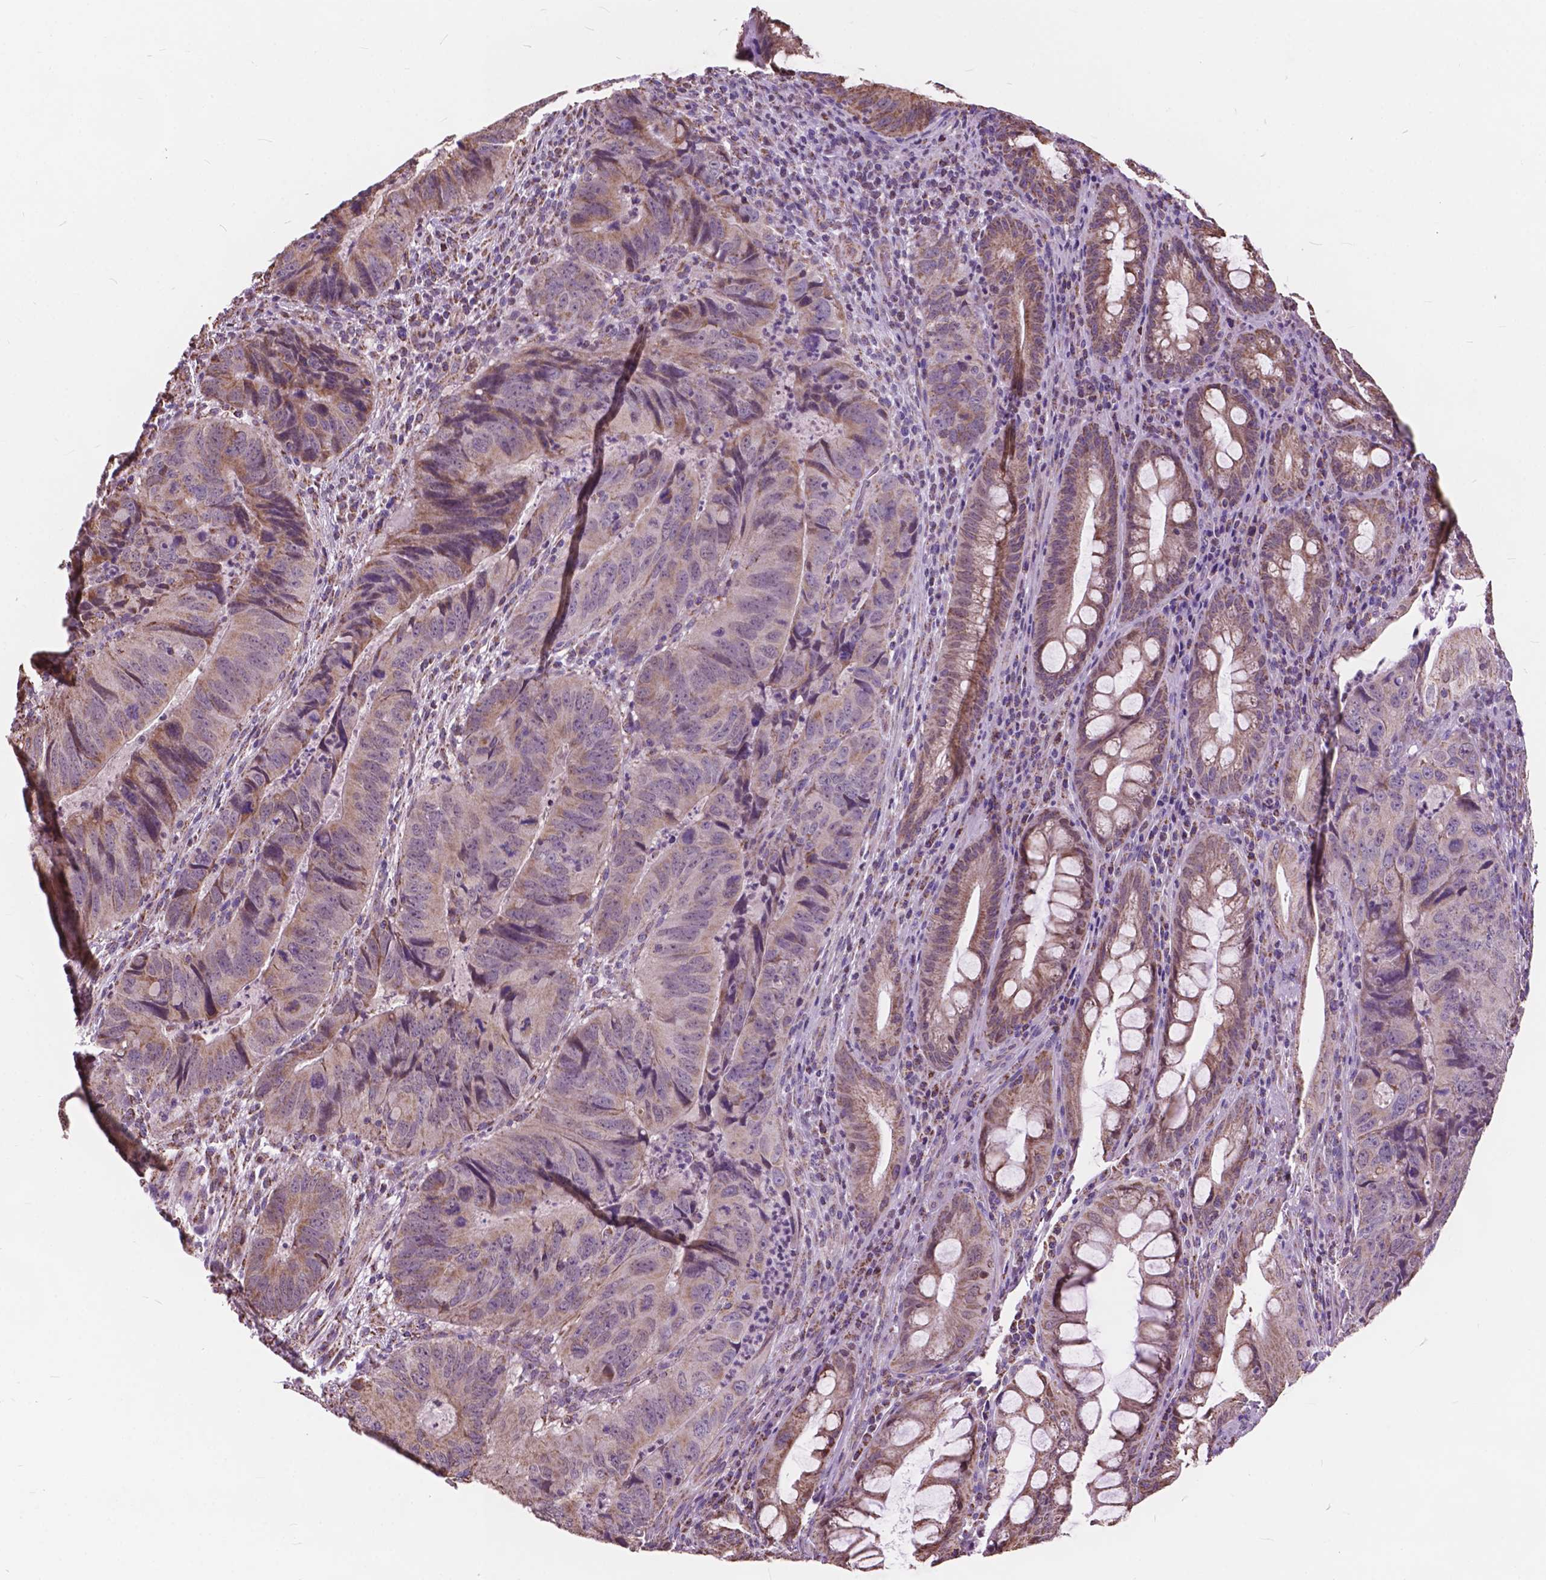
{"staining": {"intensity": "moderate", "quantity": ">75%", "location": "cytoplasmic/membranous"}, "tissue": "colorectal cancer", "cell_type": "Tumor cells", "image_type": "cancer", "snomed": [{"axis": "morphology", "description": "Adenocarcinoma, NOS"}, {"axis": "topography", "description": "Colon"}], "caption": "Tumor cells display medium levels of moderate cytoplasmic/membranous expression in approximately >75% of cells in human colorectal adenocarcinoma.", "gene": "SCOC", "patient": {"sex": "male", "age": 79}}